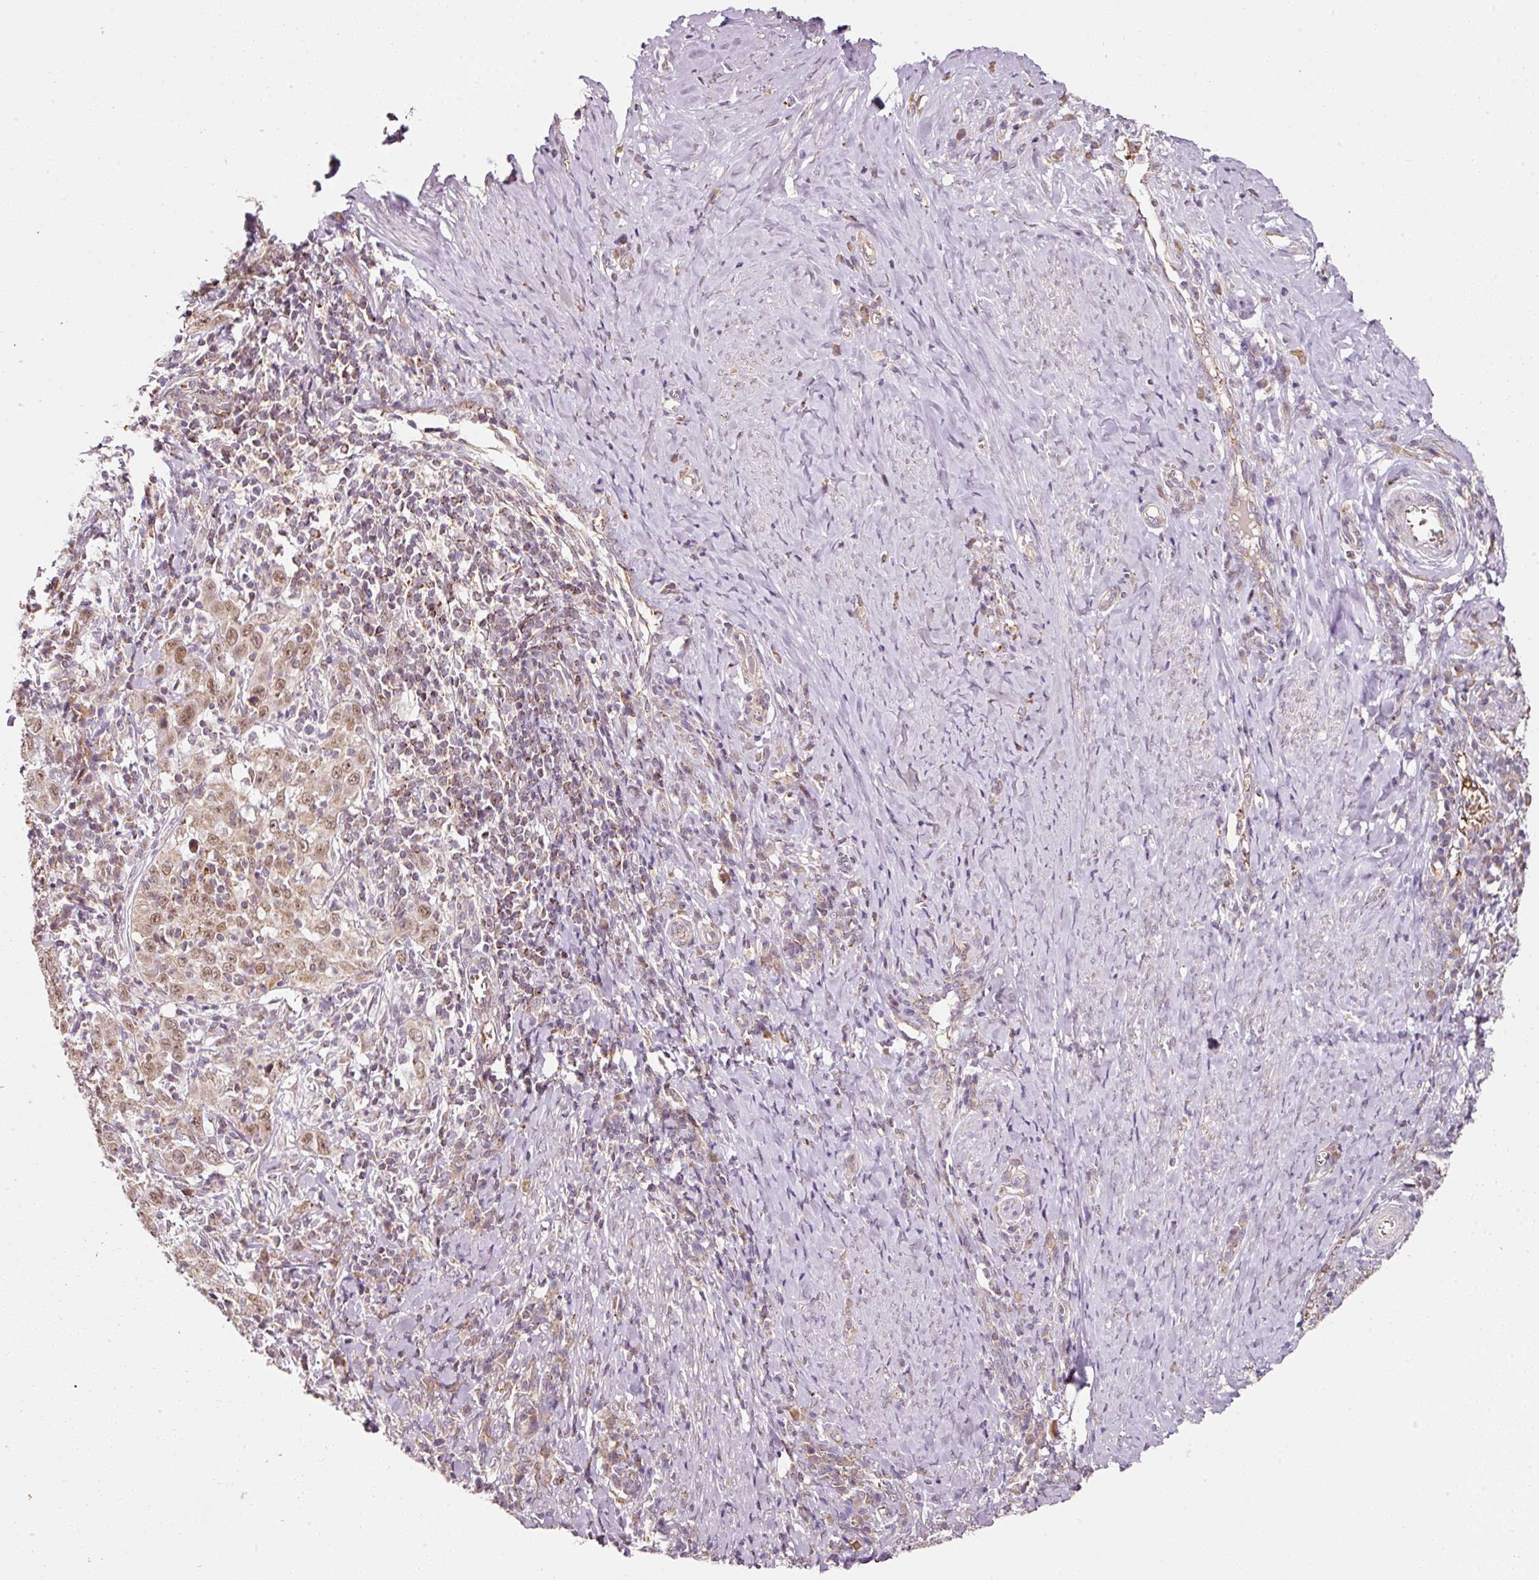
{"staining": {"intensity": "moderate", "quantity": ">75%", "location": "cytoplasmic/membranous,nuclear"}, "tissue": "cervical cancer", "cell_type": "Tumor cells", "image_type": "cancer", "snomed": [{"axis": "morphology", "description": "Squamous cell carcinoma, NOS"}, {"axis": "topography", "description": "Cervix"}], "caption": "An IHC photomicrograph of neoplastic tissue is shown. Protein staining in brown shows moderate cytoplasmic/membranous and nuclear positivity in cervical cancer (squamous cell carcinoma) within tumor cells. (DAB IHC with brightfield microscopy, high magnification).", "gene": "ZNF460", "patient": {"sex": "female", "age": 46}}